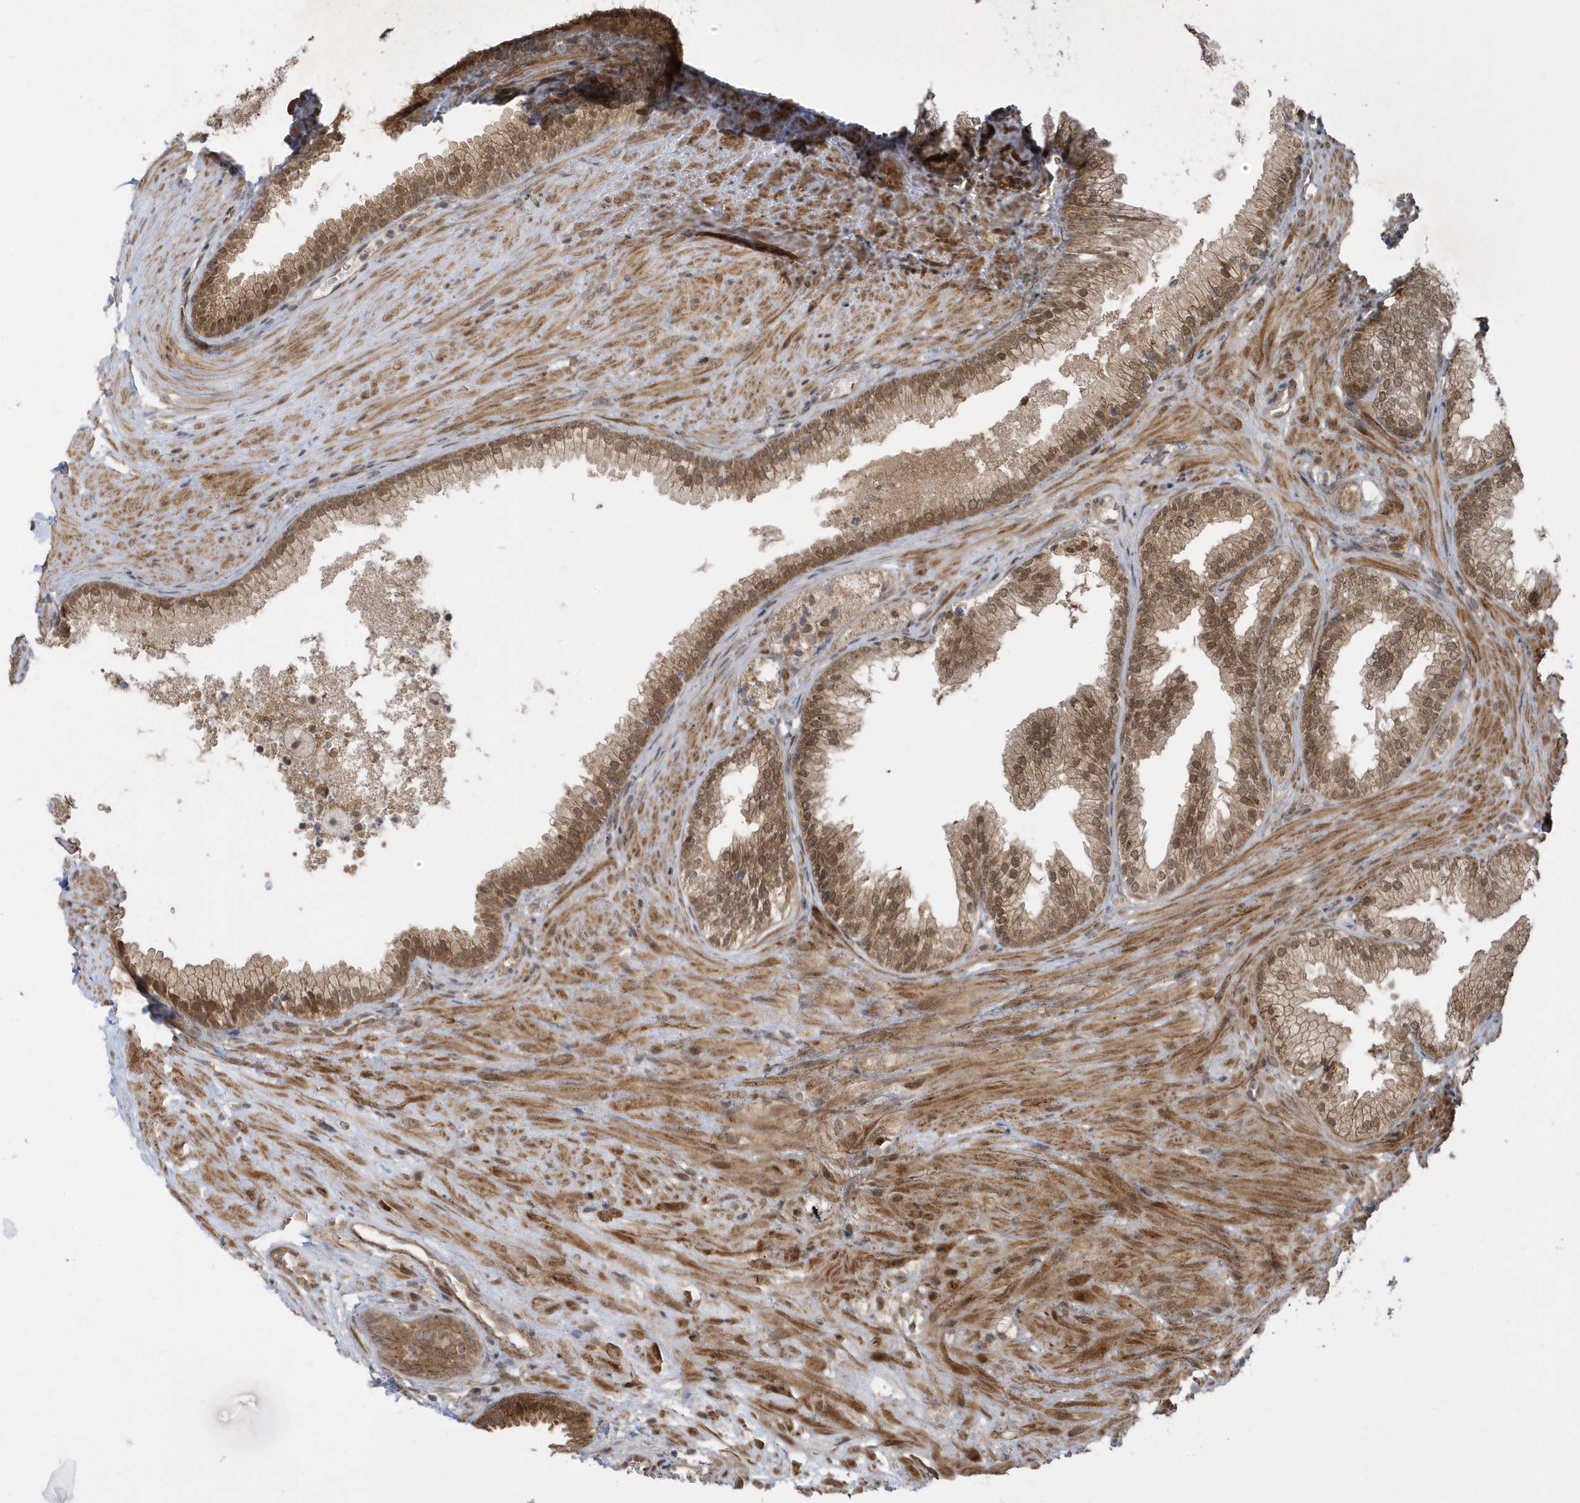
{"staining": {"intensity": "moderate", "quantity": ">75%", "location": "cytoplasmic/membranous,nuclear"}, "tissue": "prostate", "cell_type": "Glandular cells", "image_type": "normal", "snomed": [{"axis": "morphology", "description": "Normal tissue, NOS"}, {"axis": "topography", "description": "Prostate"}], "caption": "Unremarkable prostate demonstrates moderate cytoplasmic/membranous,nuclear expression in about >75% of glandular cells, visualized by immunohistochemistry.", "gene": "USP53", "patient": {"sex": "male", "age": 76}}